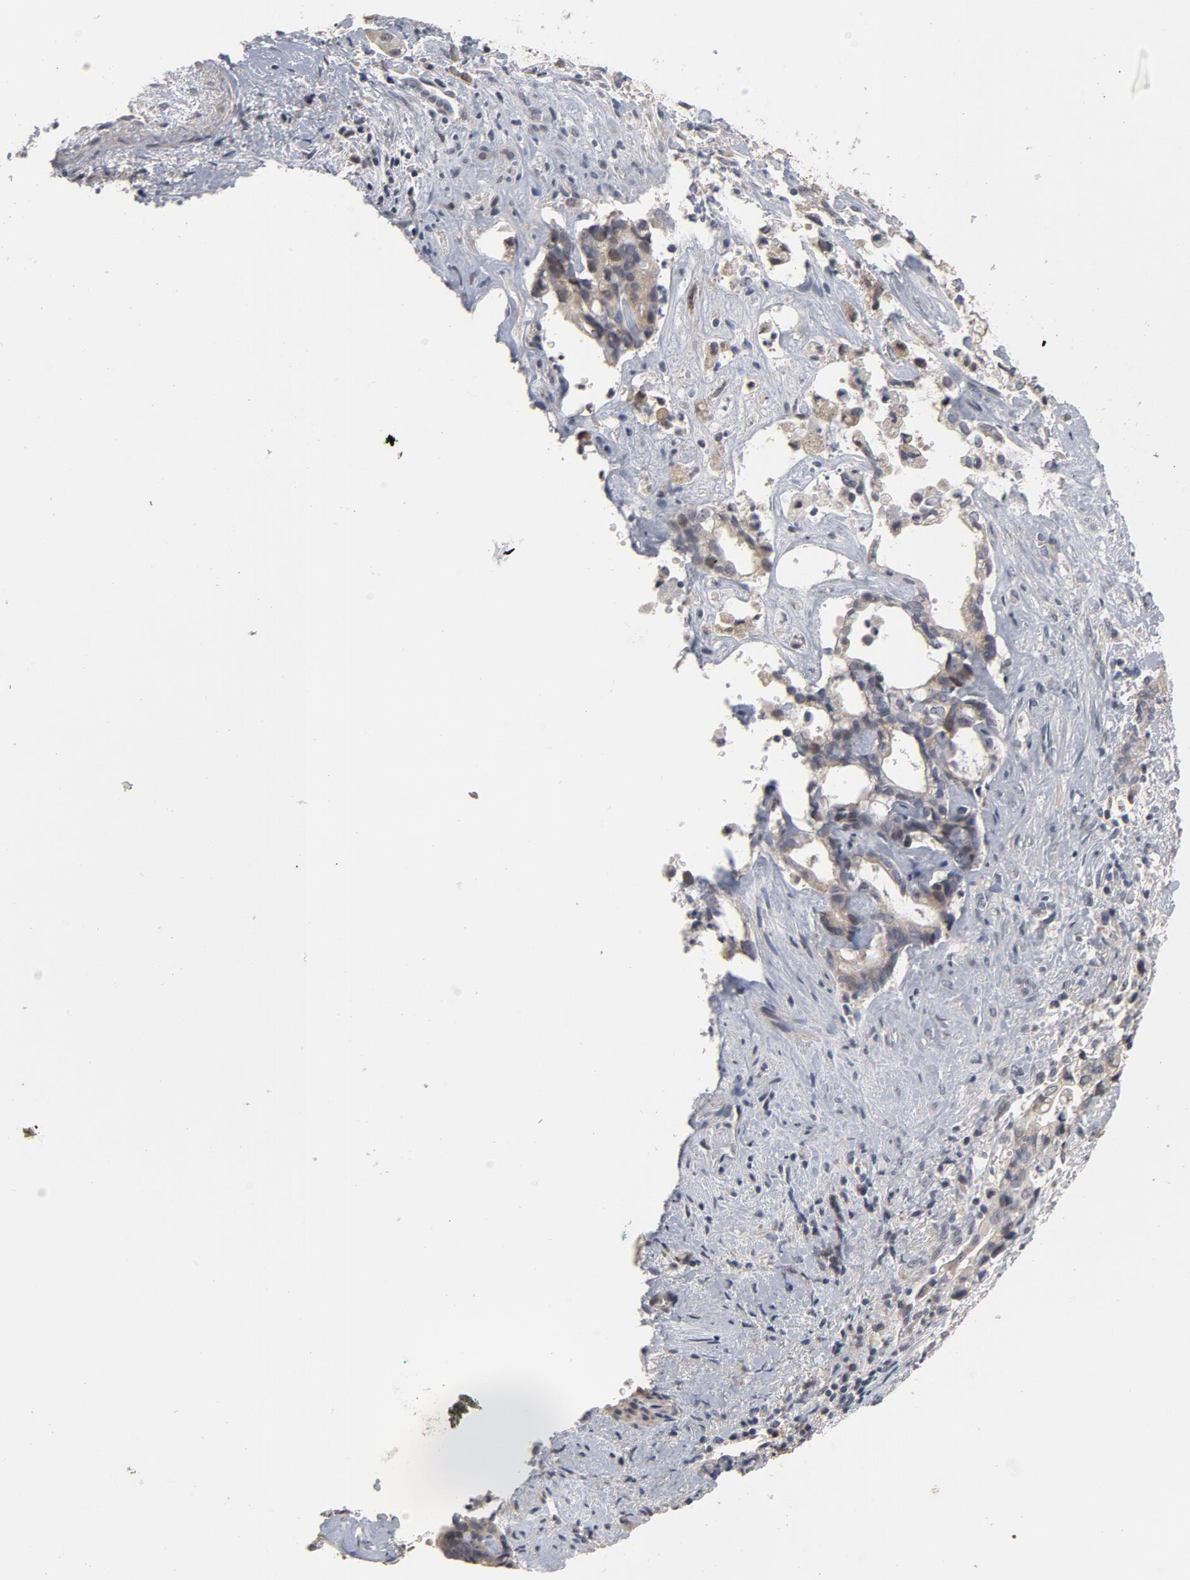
{"staining": {"intensity": "weak", "quantity": "25%-75%", "location": "cytoplasmic/membranous"}, "tissue": "liver cancer", "cell_type": "Tumor cells", "image_type": "cancer", "snomed": [{"axis": "morphology", "description": "Cholangiocarcinoma"}, {"axis": "topography", "description": "Liver"}], "caption": "The photomicrograph demonstrates a brown stain indicating the presence of a protein in the cytoplasmic/membranous of tumor cells in liver cholangiocarcinoma.", "gene": "PPP1R1B", "patient": {"sex": "male", "age": 57}}